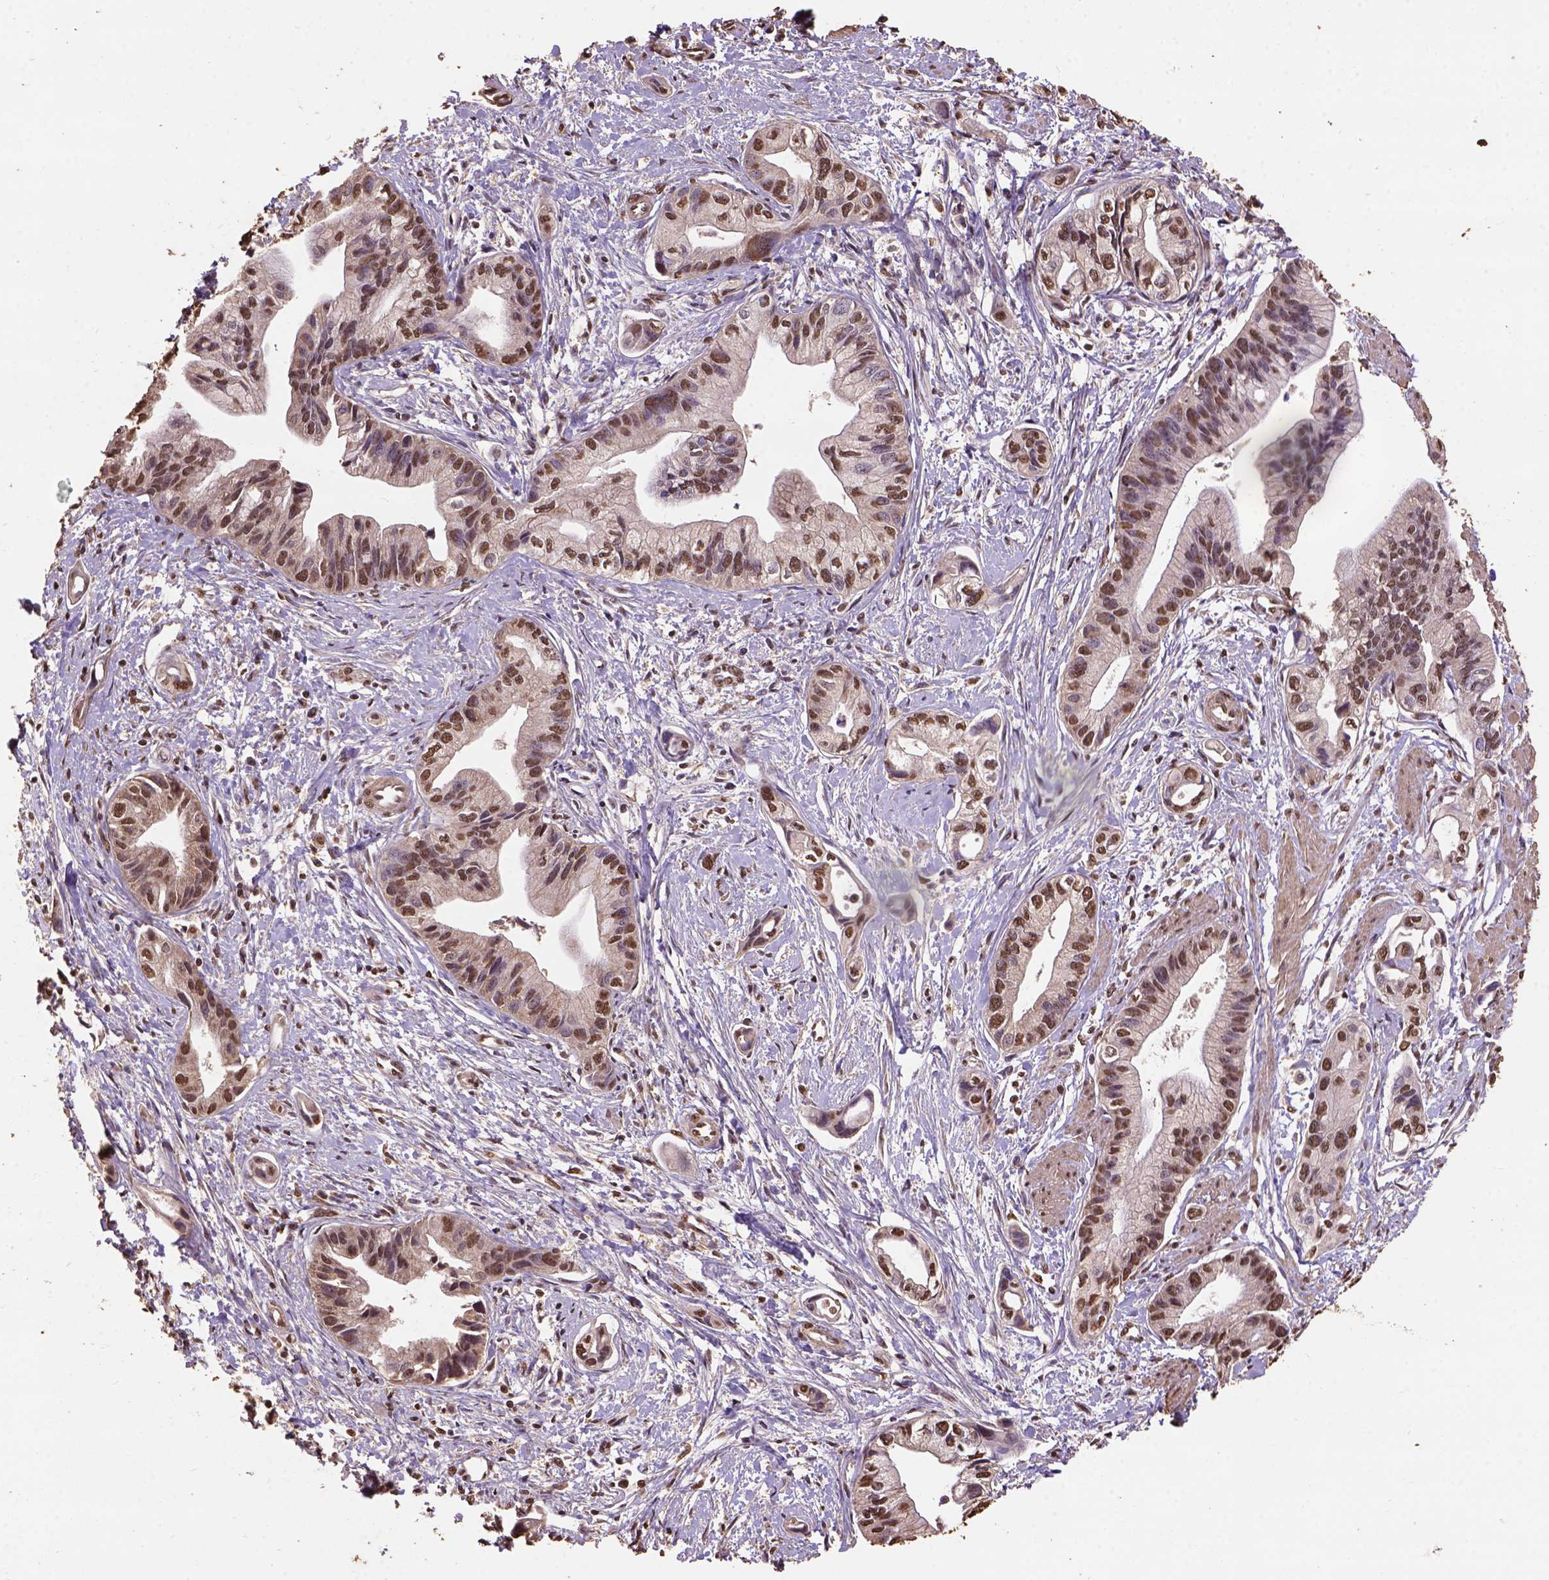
{"staining": {"intensity": "moderate", "quantity": ">75%", "location": "nuclear"}, "tissue": "pancreatic cancer", "cell_type": "Tumor cells", "image_type": "cancer", "snomed": [{"axis": "morphology", "description": "Adenocarcinoma, NOS"}, {"axis": "topography", "description": "Pancreas"}], "caption": "This image demonstrates pancreatic adenocarcinoma stained with IHC to label a protein in brown. The nuclear of tumor cells show moderate positivity for the protein. Nuclei are counter-stained blue.", "gene": "CSTF2T", "patient": {"sex": "female", "age": 61}}